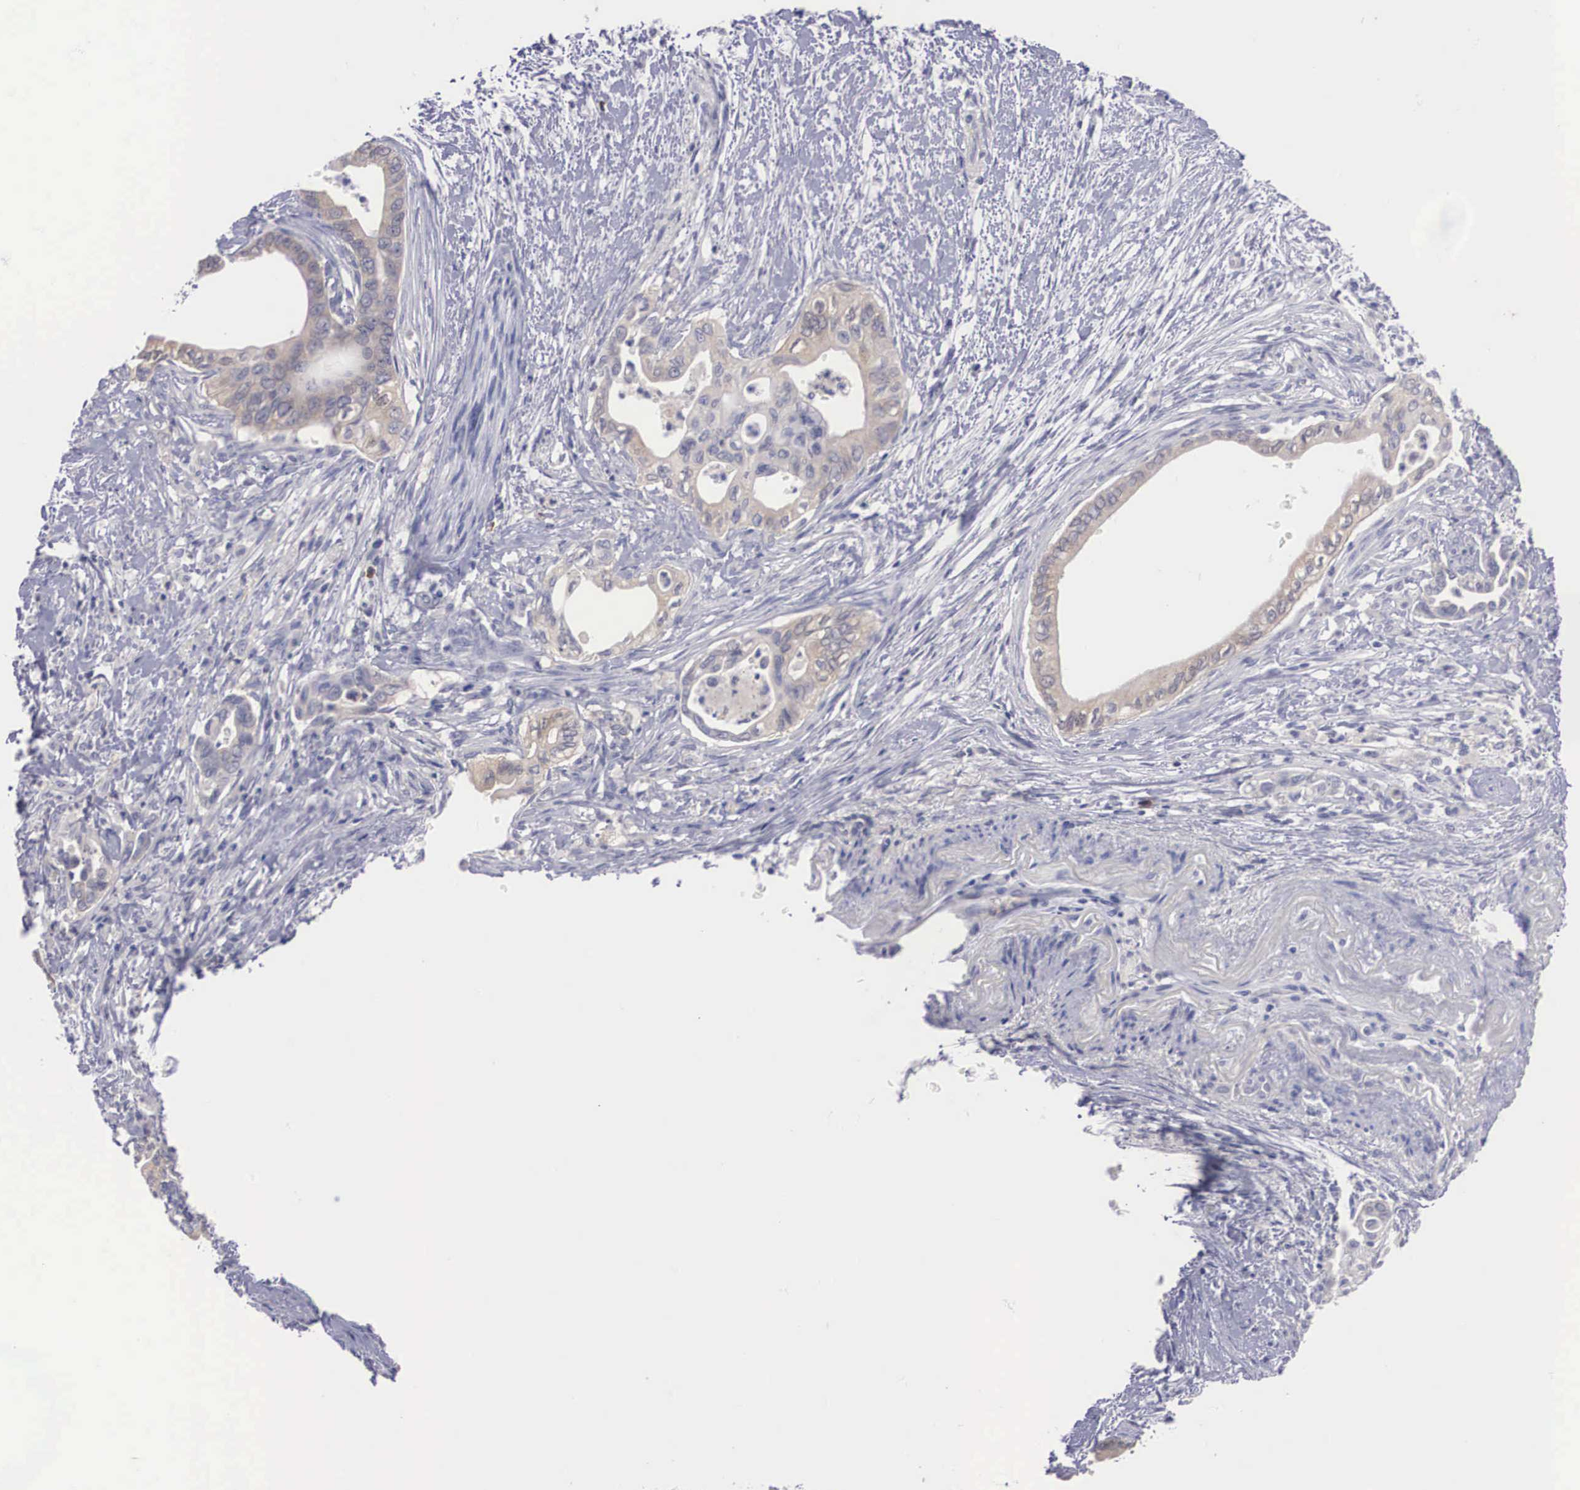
{"staining": {"intensity": "weak", "quantity": "<25%", "location": "cytoplasmic/membranous"}, "tissue": "pancreatic cancer", "cell_type": "Tumor cells", "image_type": "cancer", "snomed": [{"axis": "morphology", "description": "Adenocarcinoma, NOS"}, {"axis": "topography", "description": "Pancreas"}], "caption": "Image shows no significant protein staining in tumor cells of pancreatic cancer. (DAB (3,3'-diaminobenzidine) immunohistochemistry (IHC) with hematoxylin counter stain).", "gene": "REPS2", "patient": {"sex": "female", "age": 66}}